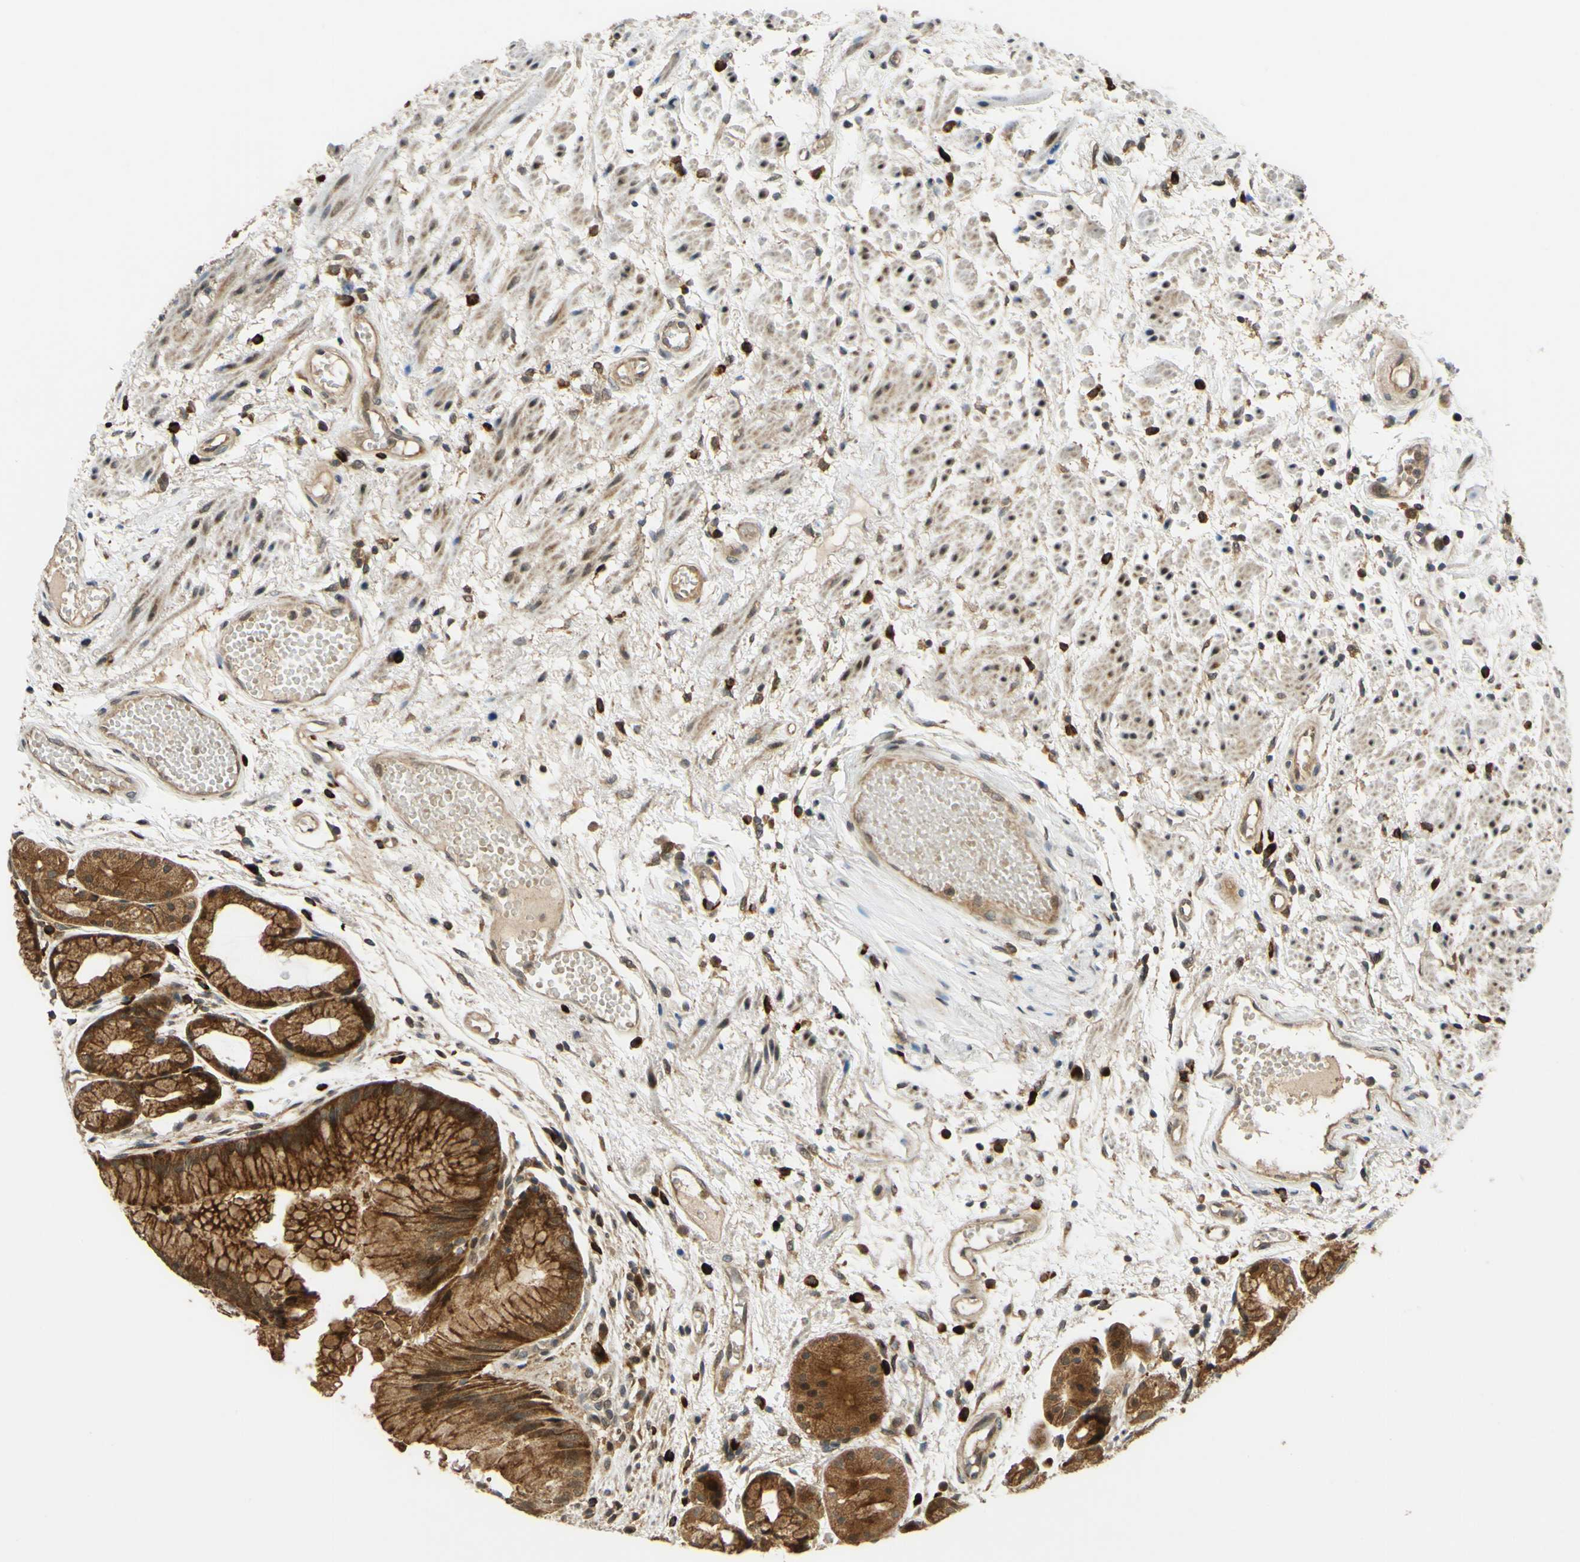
{"staining": {"intensity": "strong", "quantity": ">75%", "location": "cytoplasmic/membranous"}, "tissue": "stomach", "cell_type": "Glandular cells", "image_type": "normal", "snomed": [{"axis": "morphology", "description": "Normal tissue, NOS"}, {"axis": "topography", "description": "Stomach, upper"}], "caption": "Stomach stained with immunohistochemistry displays strong cytoplasmic/membranous staining in approximately >75% of glandular cells.", "gene": "ABCC8", "patient": {"sex": "male", "age": 72}}